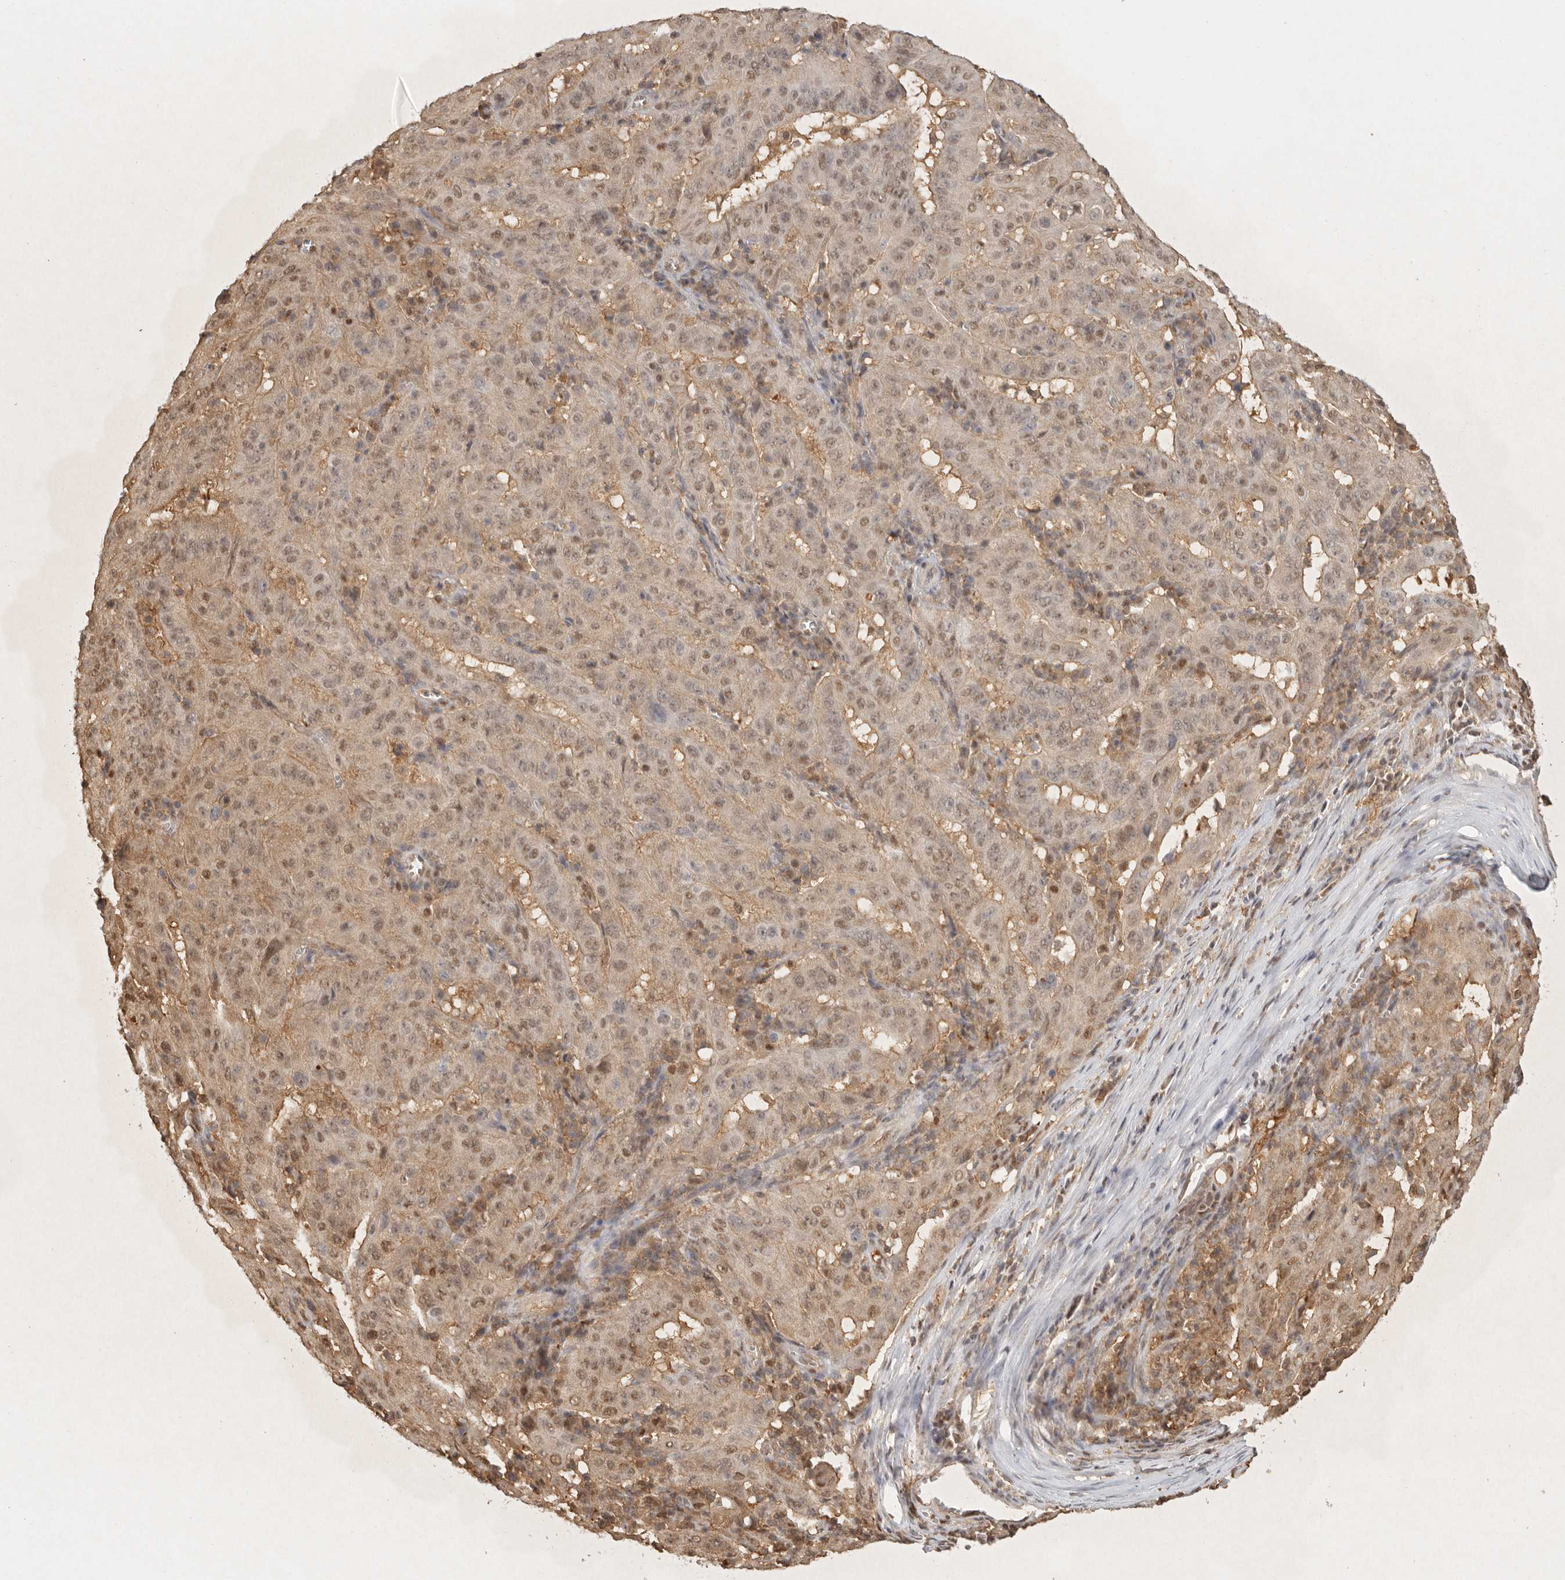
{"staining": {"intensity": "moderate", "quantity": ">75%", "location": "cytoplasmic/membranous,nuclear"}, "tissue": "pancreatic cancer", "cell_type": "Tumor cells", "image_type": "cancer", "snomed": [{"axis": "morphology", "description": "Adenocarcinoma, NOS"}, {"axis": "topography", "description": "Pancreas"}], "caption": "Brown immunohistochemical staining in adenocarcinoma (pancreatic) exhibits moderate cytoplasmic/membranous and nuclear staining in about >75% of tumor cells.", "gene": "PSMA5", "patient": {"sex": "male", "age": 63}}